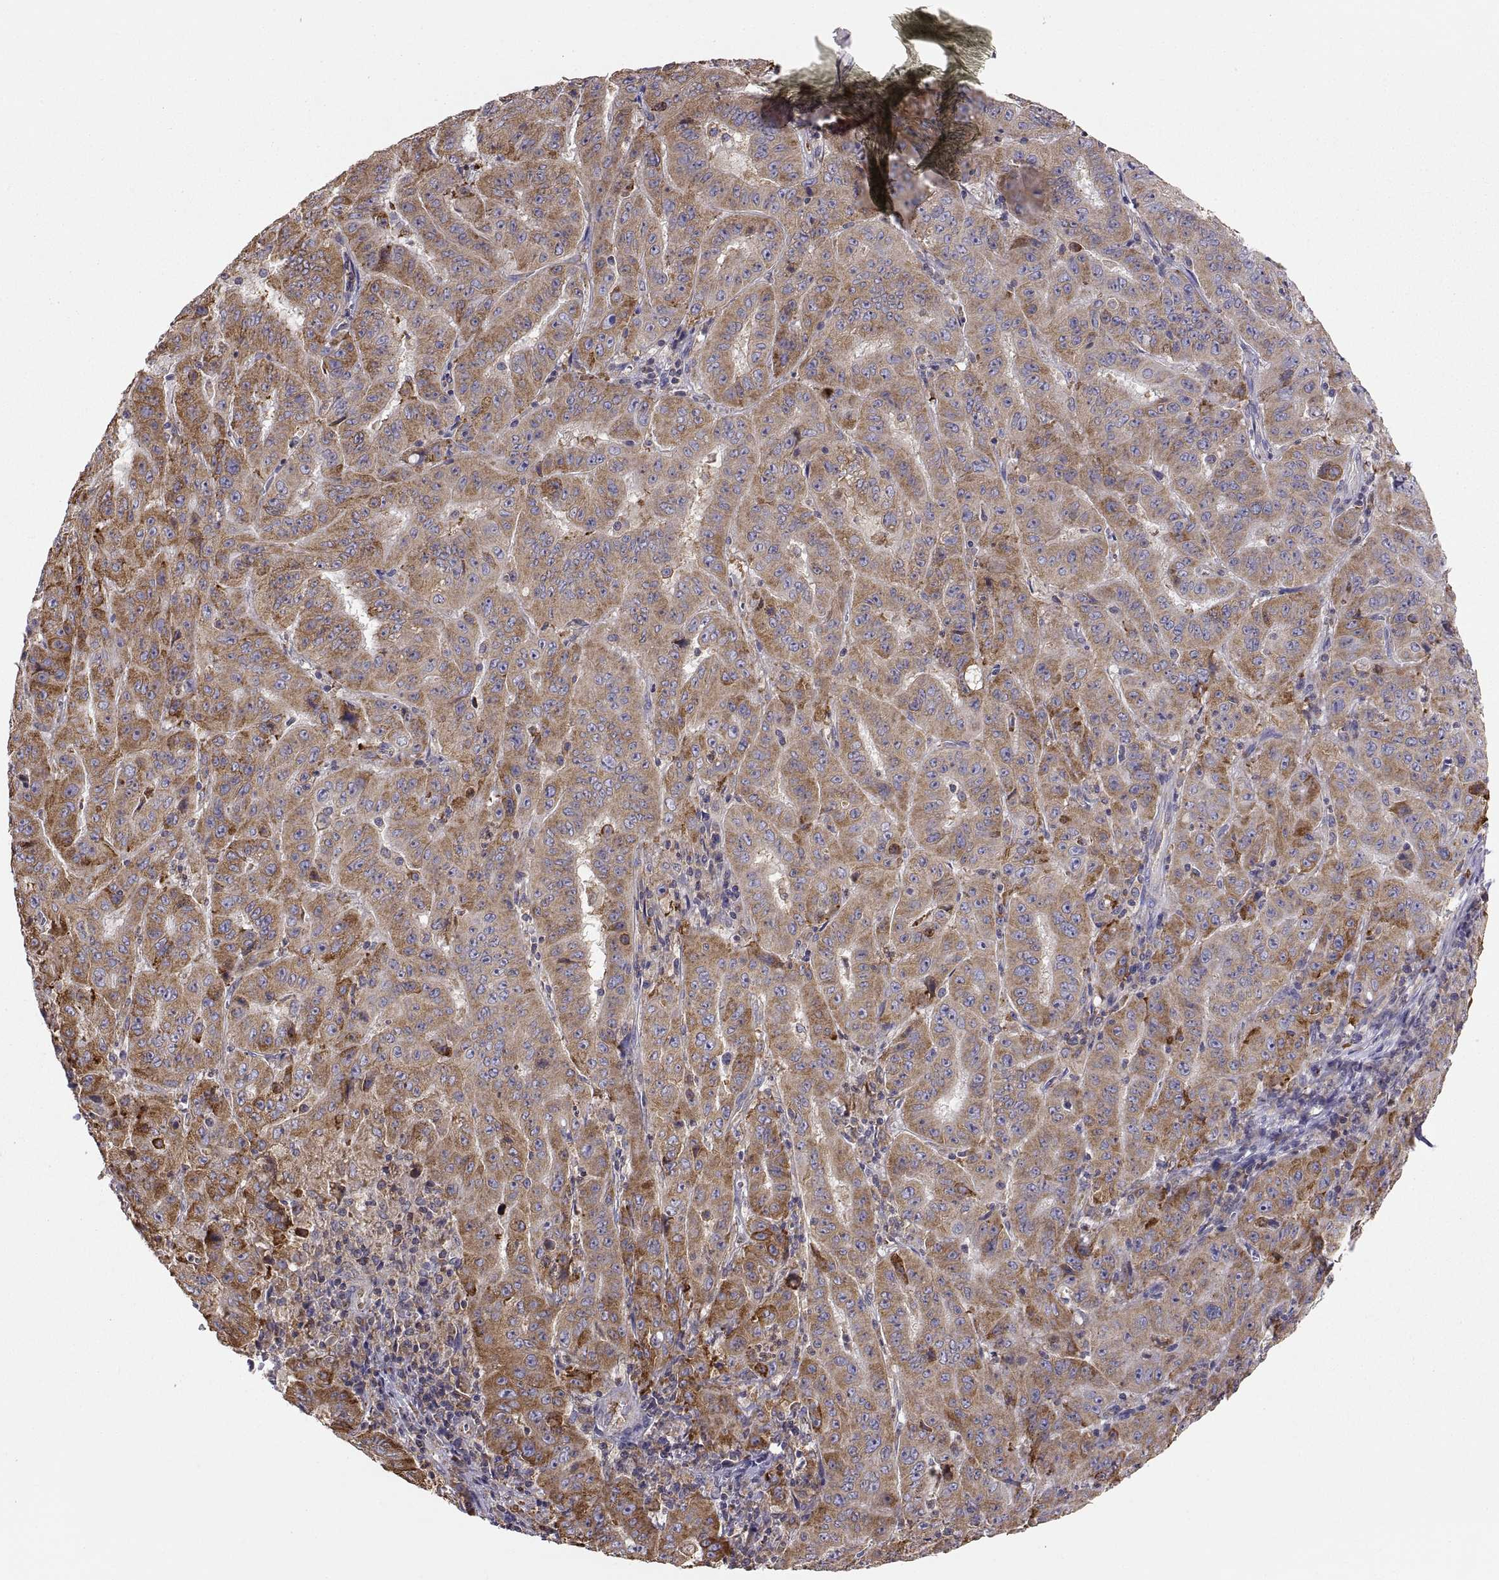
{"staining": {"intensity": "moderate", "quantity": ">75%", "location": "cytoplasmic/membranous"}, "tissue": "pancreatic cancer", "cell_type": "Tumor cells", "image_type": "cancer", "snomed": [{"axis": "morphology", "description": "Adenocarcinoma, NOS"}, {"axis": "topography", "description": "Pancreas"}], "caption": "Pancreatic cancer stained with a protein marker reveals moderate staining in tumor cells.", "gene": "ERO1A", "patient": {"sex": "male", "age": 63}}